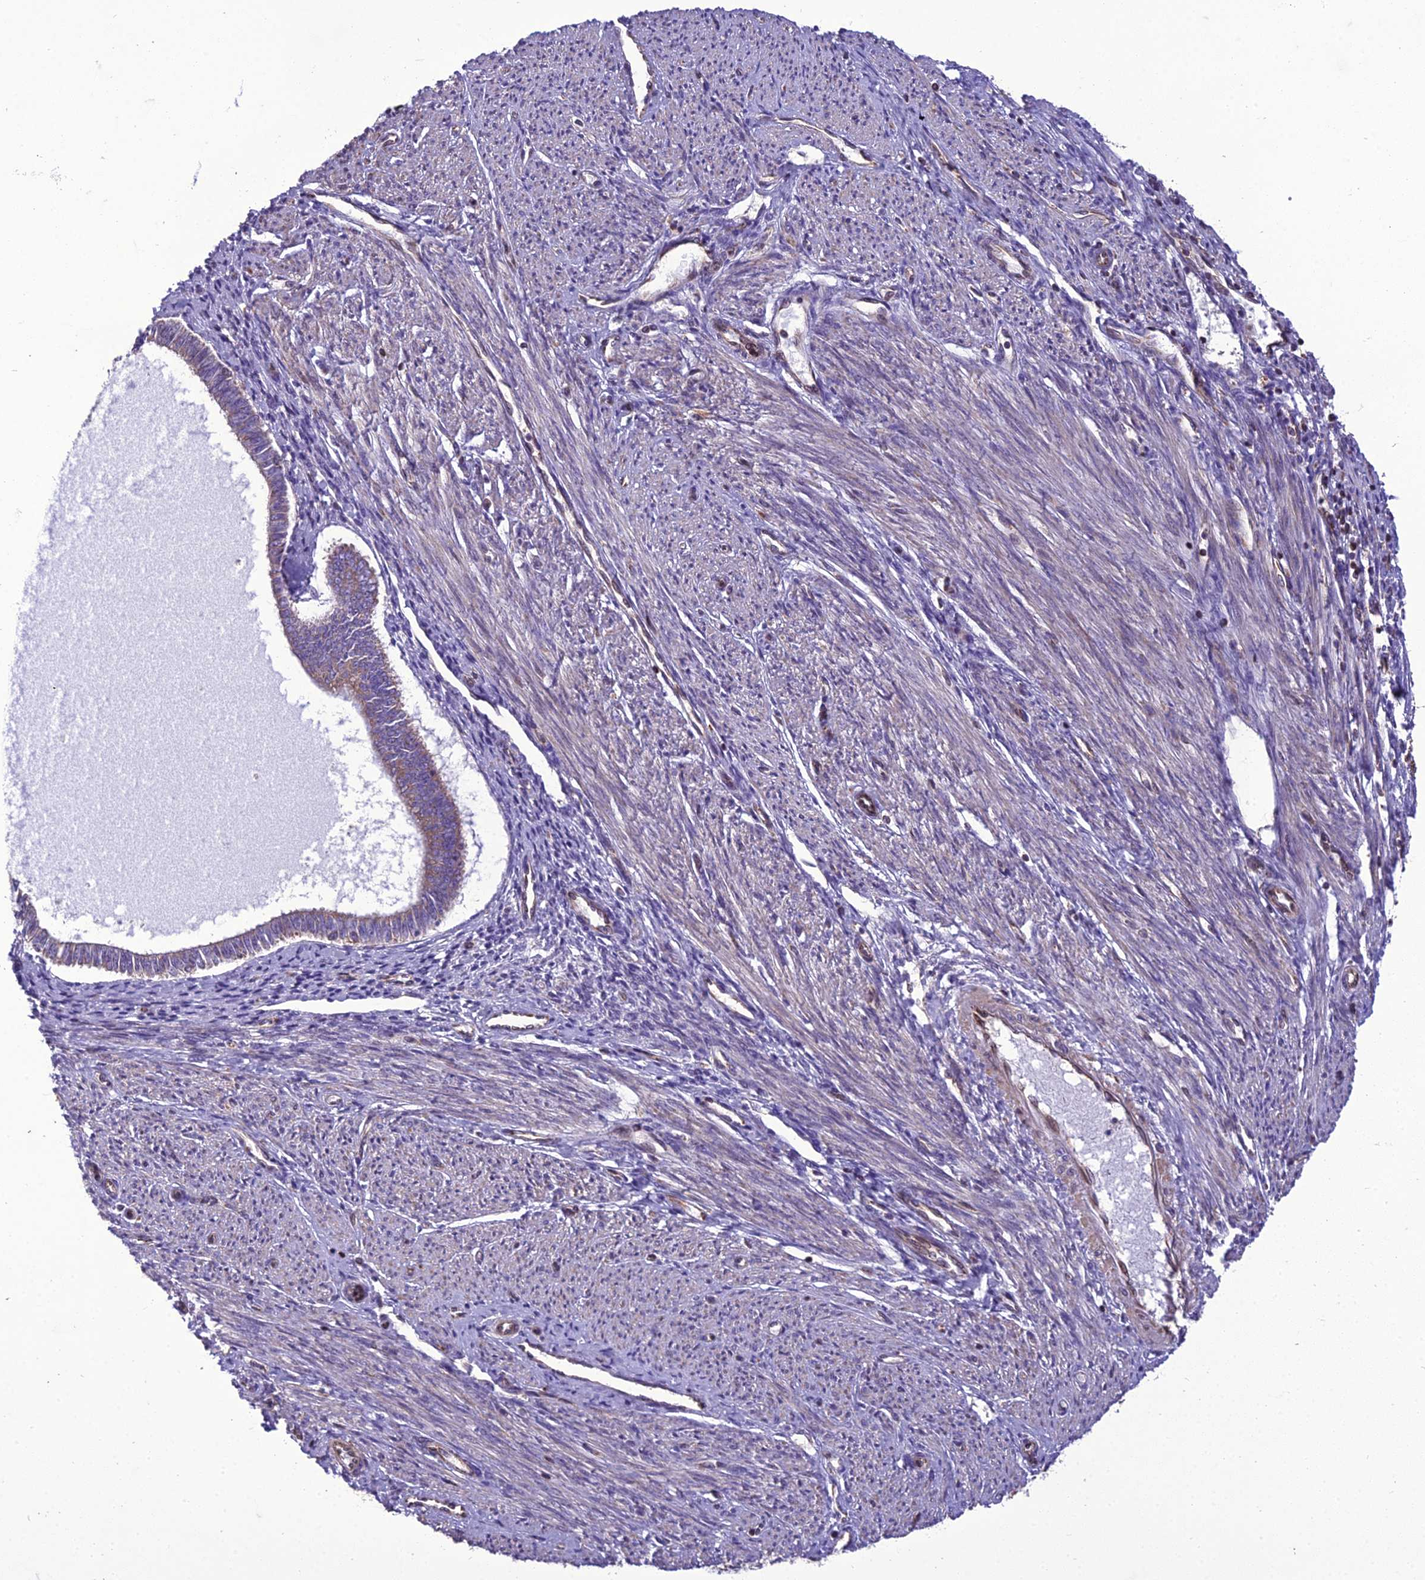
{"staining": {"intensity": "moderate", "quantity": ">75%", "location": "cytoplasmic/membranous"}, "tissue": "endometrial cancer", "cell_type": "Tumor cells", "image_type": "cancer", "snomed": [{"axis": "morphology", "description": "Adenocarcinoma, NOS"}, {"axis": "topography", "description": "Endometrium"}], "caption": "Endometrial adenocarcinoma stained with a brown dye exhibits moderate cytoplasmic/membranous positive positivity in about >75% of tumor cells.", "gene": "GIMAP1", "patient": {"sex": "female", "age": 58}}